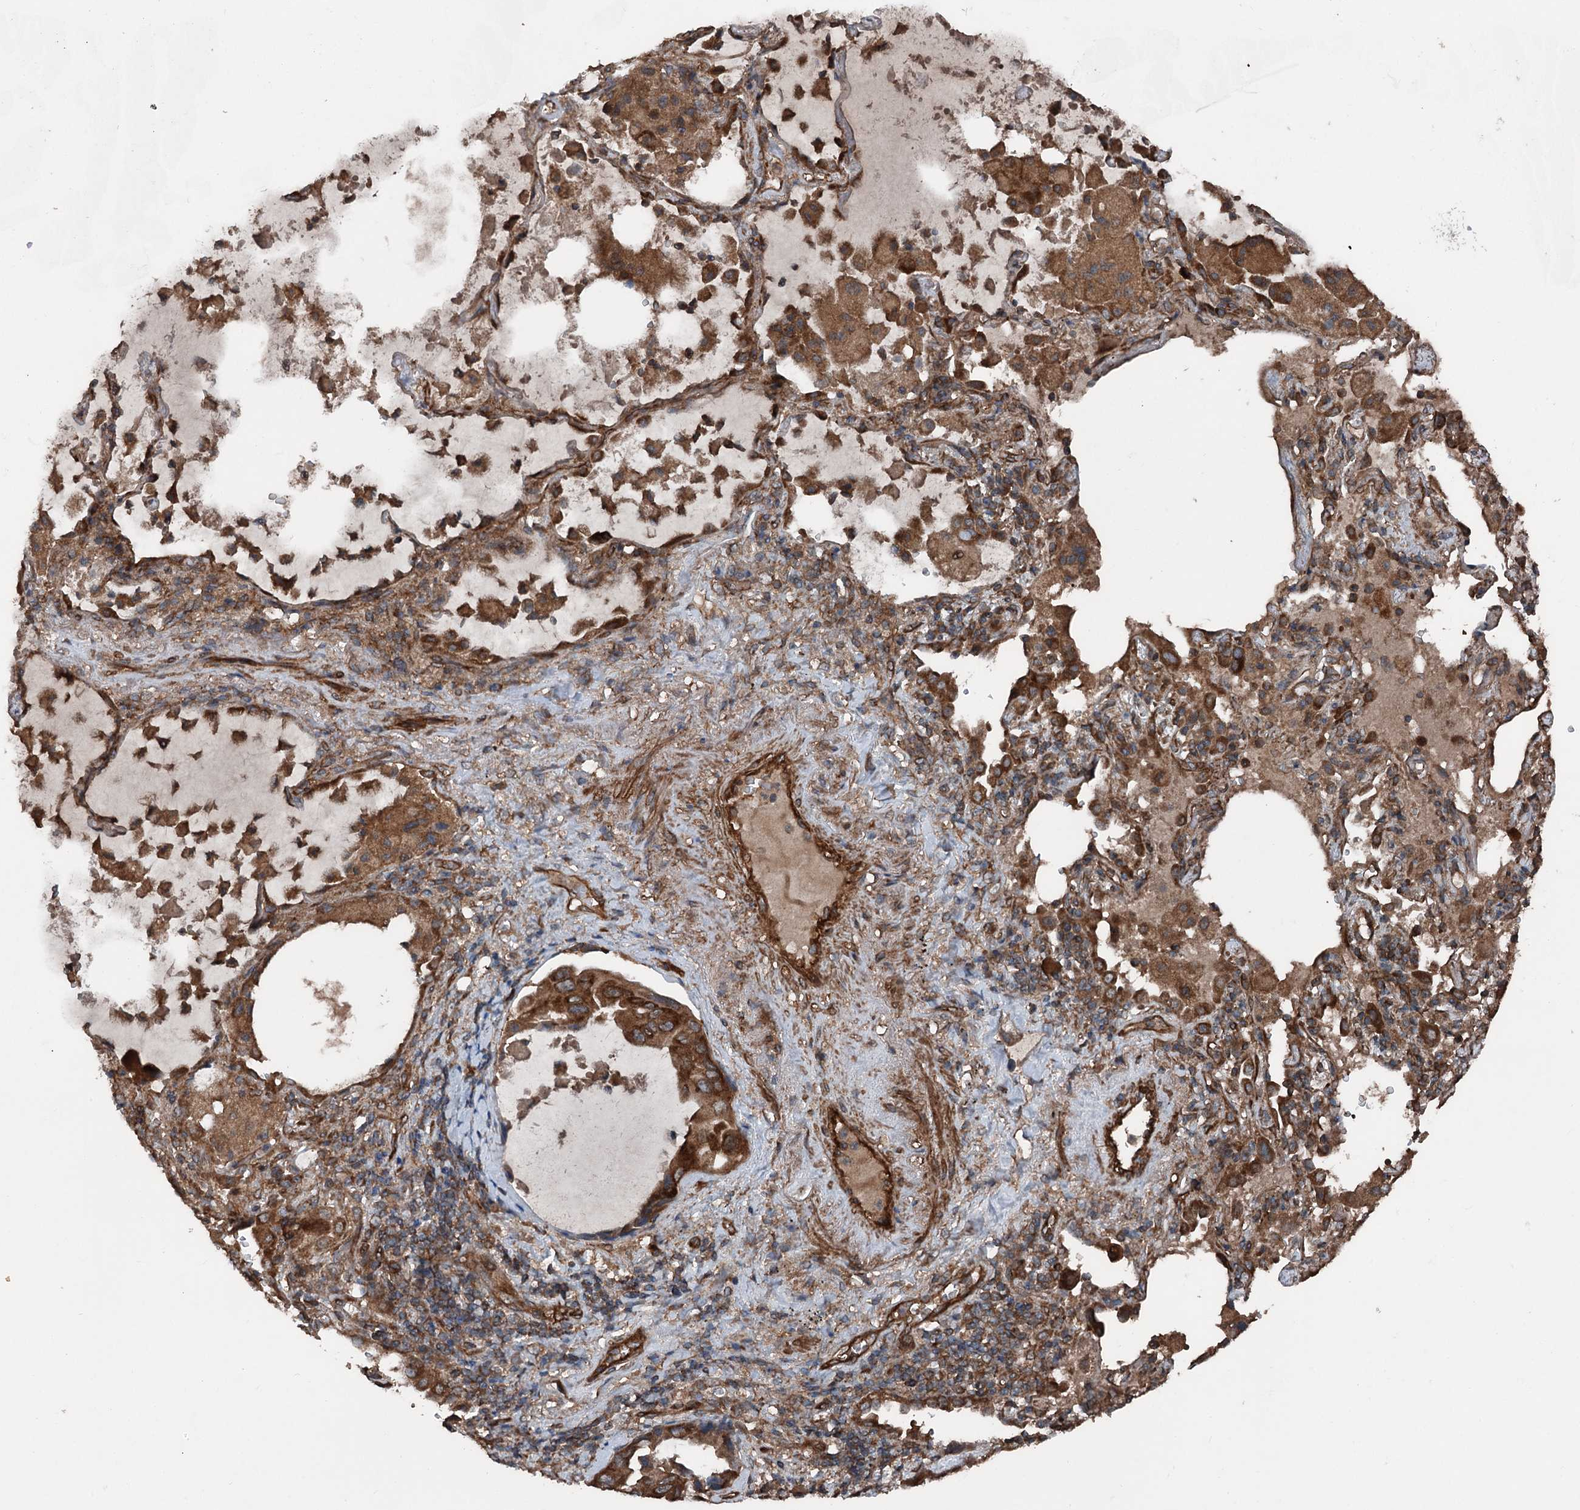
{"staining": {"intensity": "strong", "quantity": ">75%", "location": "cytoplasmic/membranous"}, "tissue": "lung cancer", "cell_type": "Tumor cells", "image_type": "cancer", "snomed": [{"axis": "morphology", "description": "Squamous cell carcinoma, NOS"}, {"axis": "topography", "description": "Lung"}], "caption": "Strong cytoplasmic/membranous protein staining is appreciated in approximately >75% of tumor cells in lung cancer (squamous cell carcinoma).", "gene": "RNF214", "patient": {"sex": "female", "age": 73}}